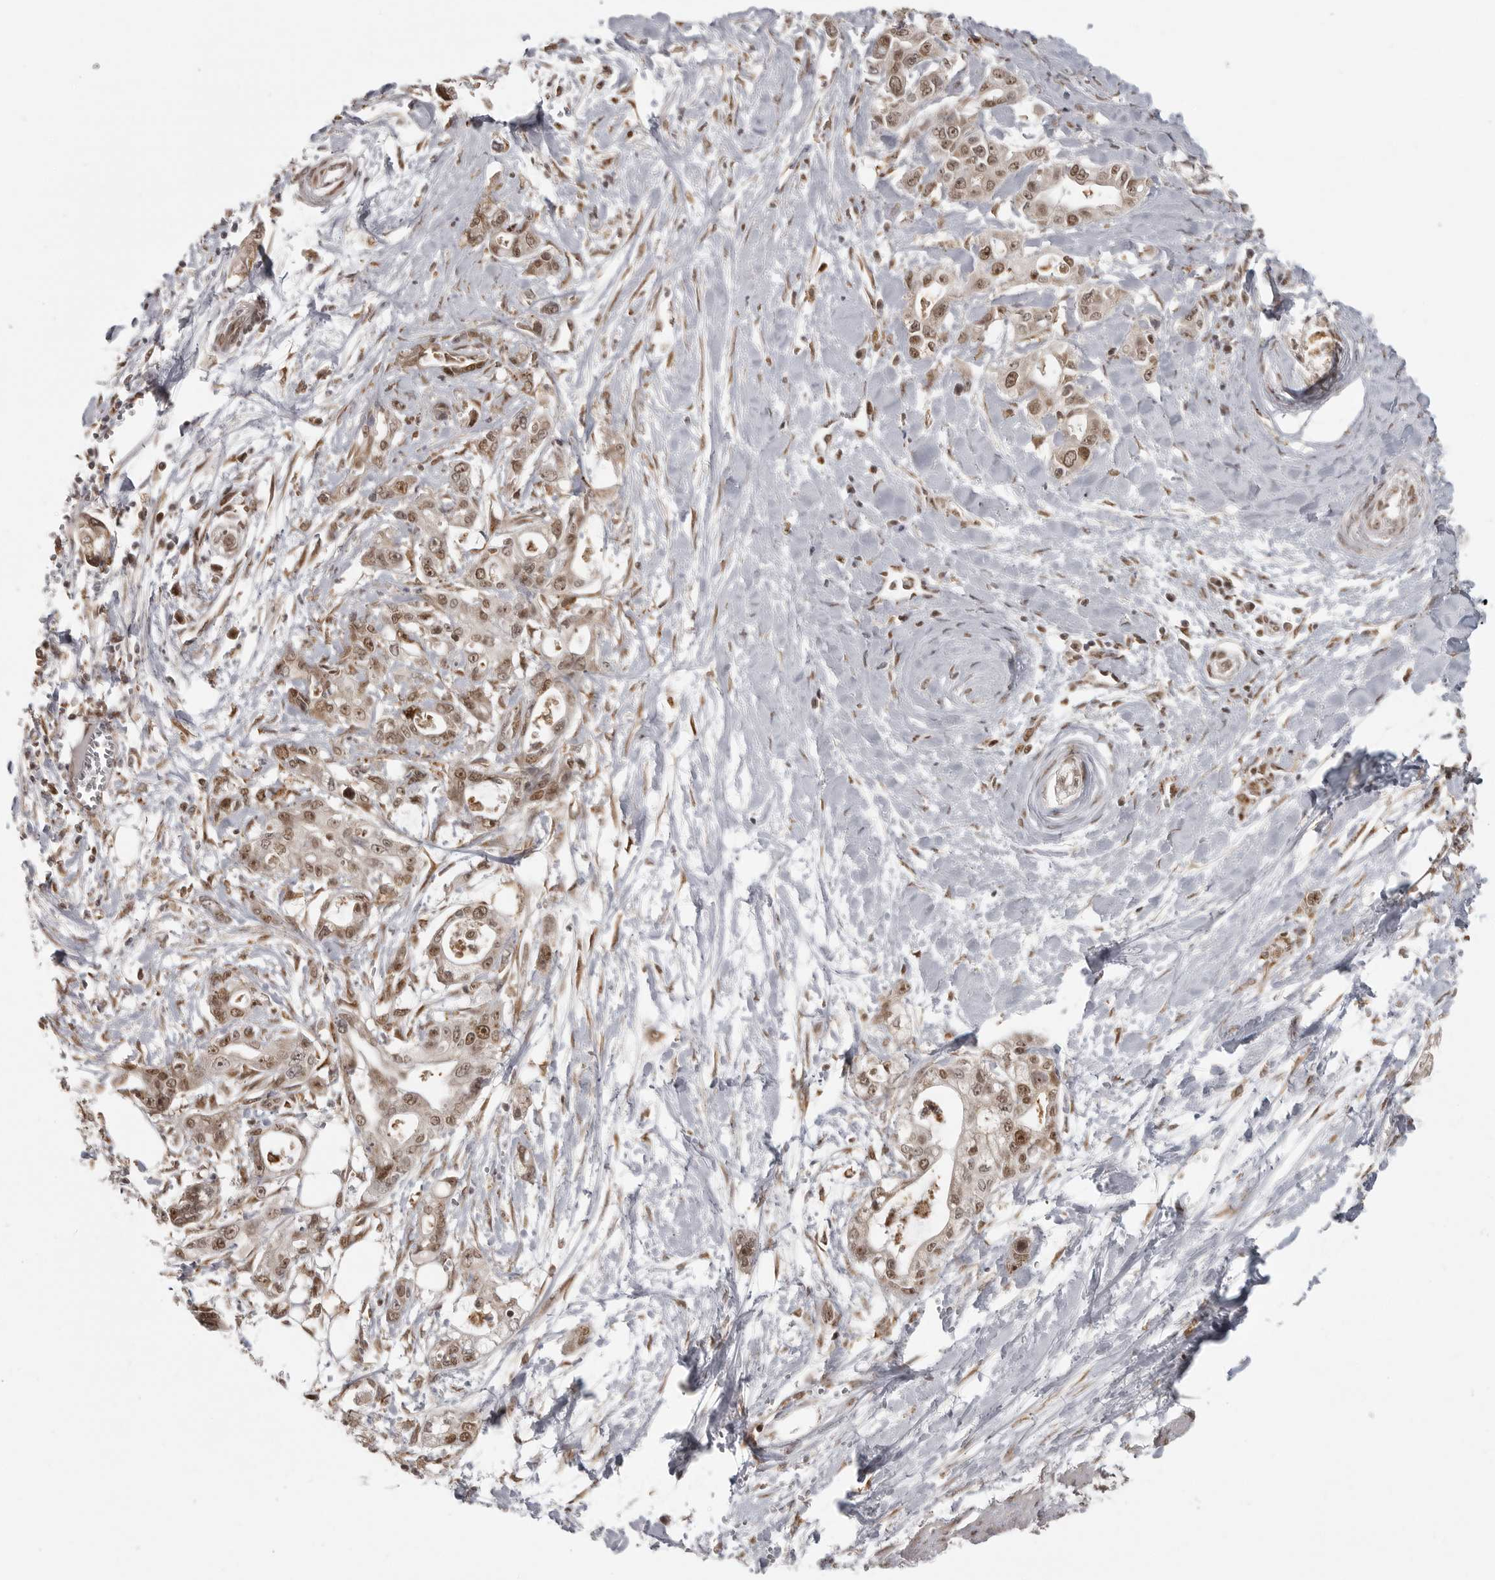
{"staining": {"intensity": "moderate", "quantity": ">75%", "location": "nuclear"}, "tissue": "pancreatic cancer", "cell_type": "Tumor cells", "image_type": "cancer", "snomed": [{"axis": "morphology", "description": "Adenocarcinoma, NOS"}, {"axis": "topography", "description": "Pancreas"}], "caption": "DAB (3,3'-diaminobenzidine) immunohistochemical staining of human pancreatic adenocarcinoma reveals moderate nuclear protein positivity in approximately >75% of tumor cells.", "gene": "ISG20L2", "patient": {"sex": "male", "age": 68}}